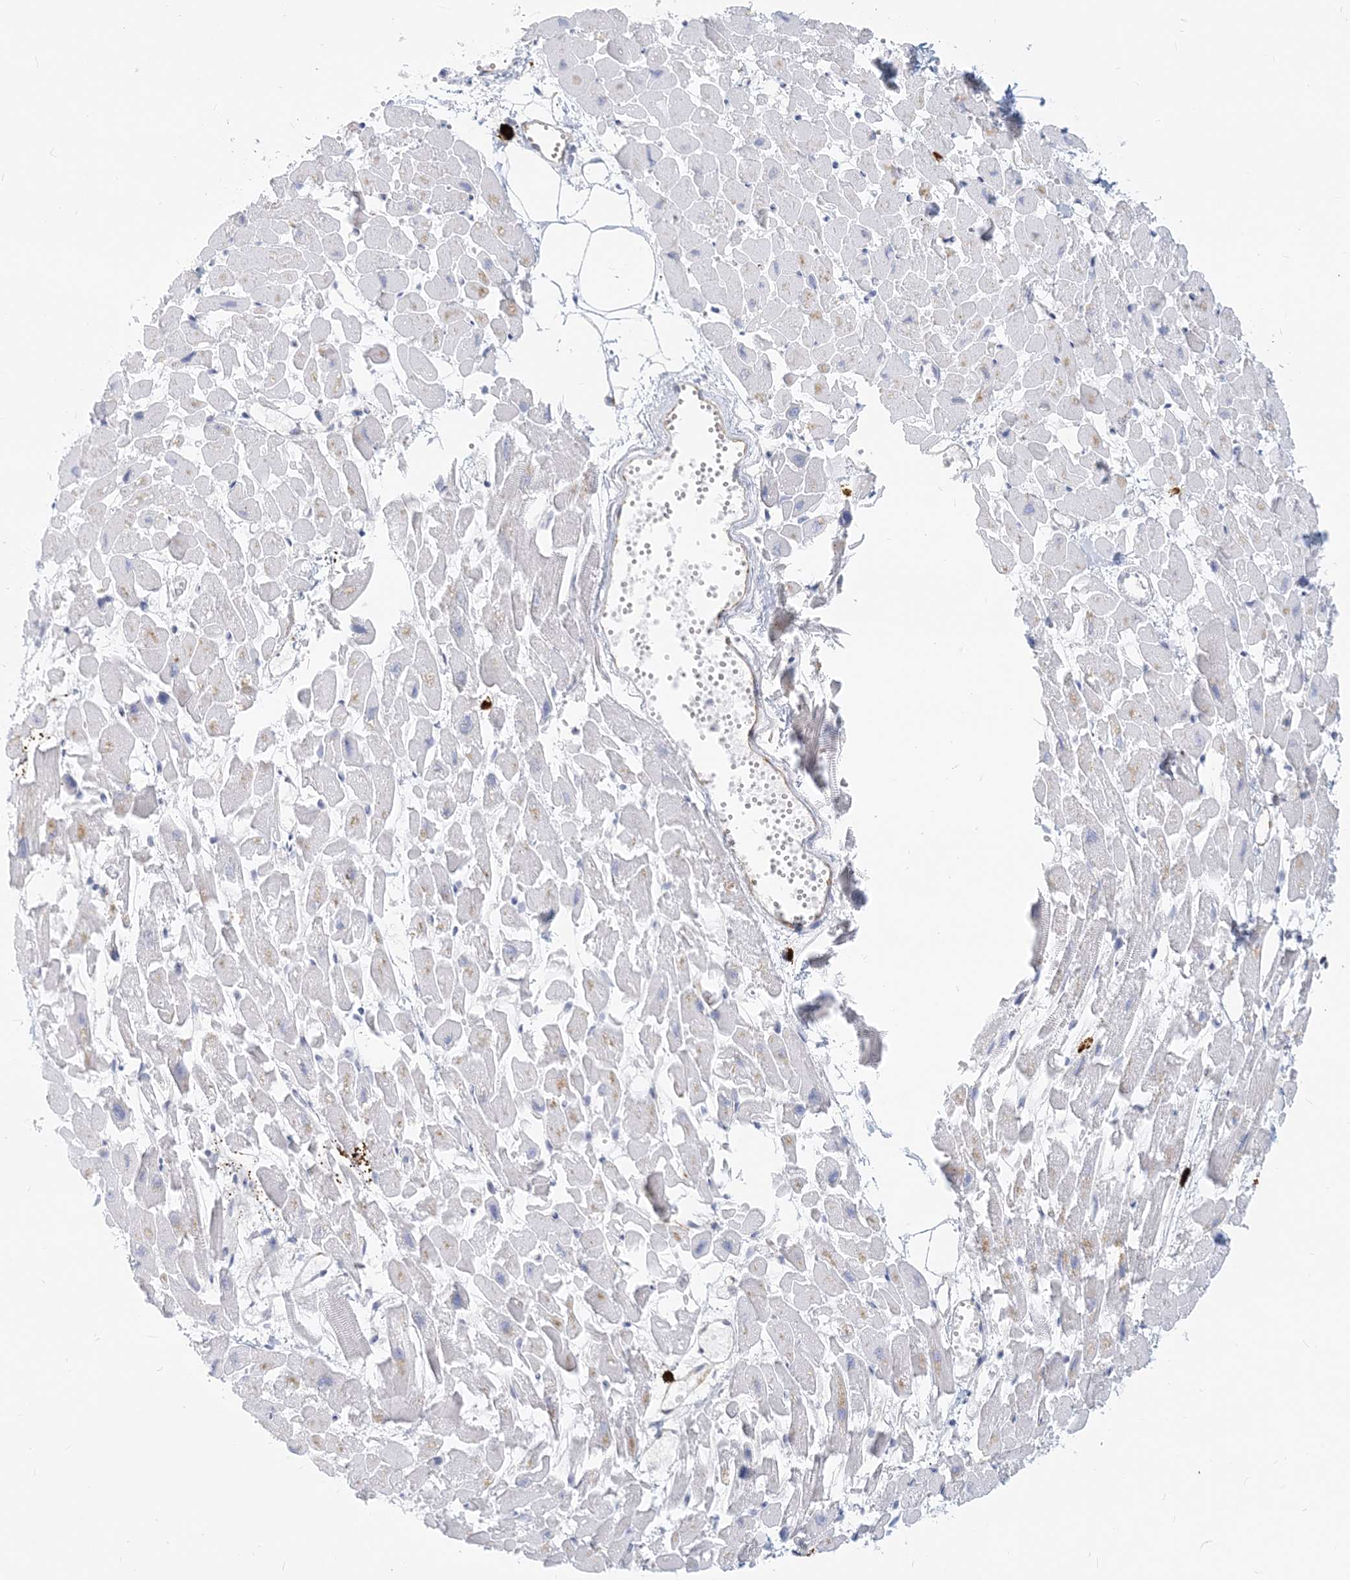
{"staining": {"intensity": "negative", "quantity": "none", "location": "none"}, "tissue": "heart muscle", "cell_type": "Cardiomyocytes", "image_type": "normal", "snomed": [{"axis": "morphology", "description": "Normal tissue, NOS"}, {"axis": "topography", "description": "Heart"}], "caption": "Heart muscle stained for a protein using IHC demonstrates no staining cardiomyocytes.", "gene": "GMPPA", "patient": {"sex": "female", "age": 64}}